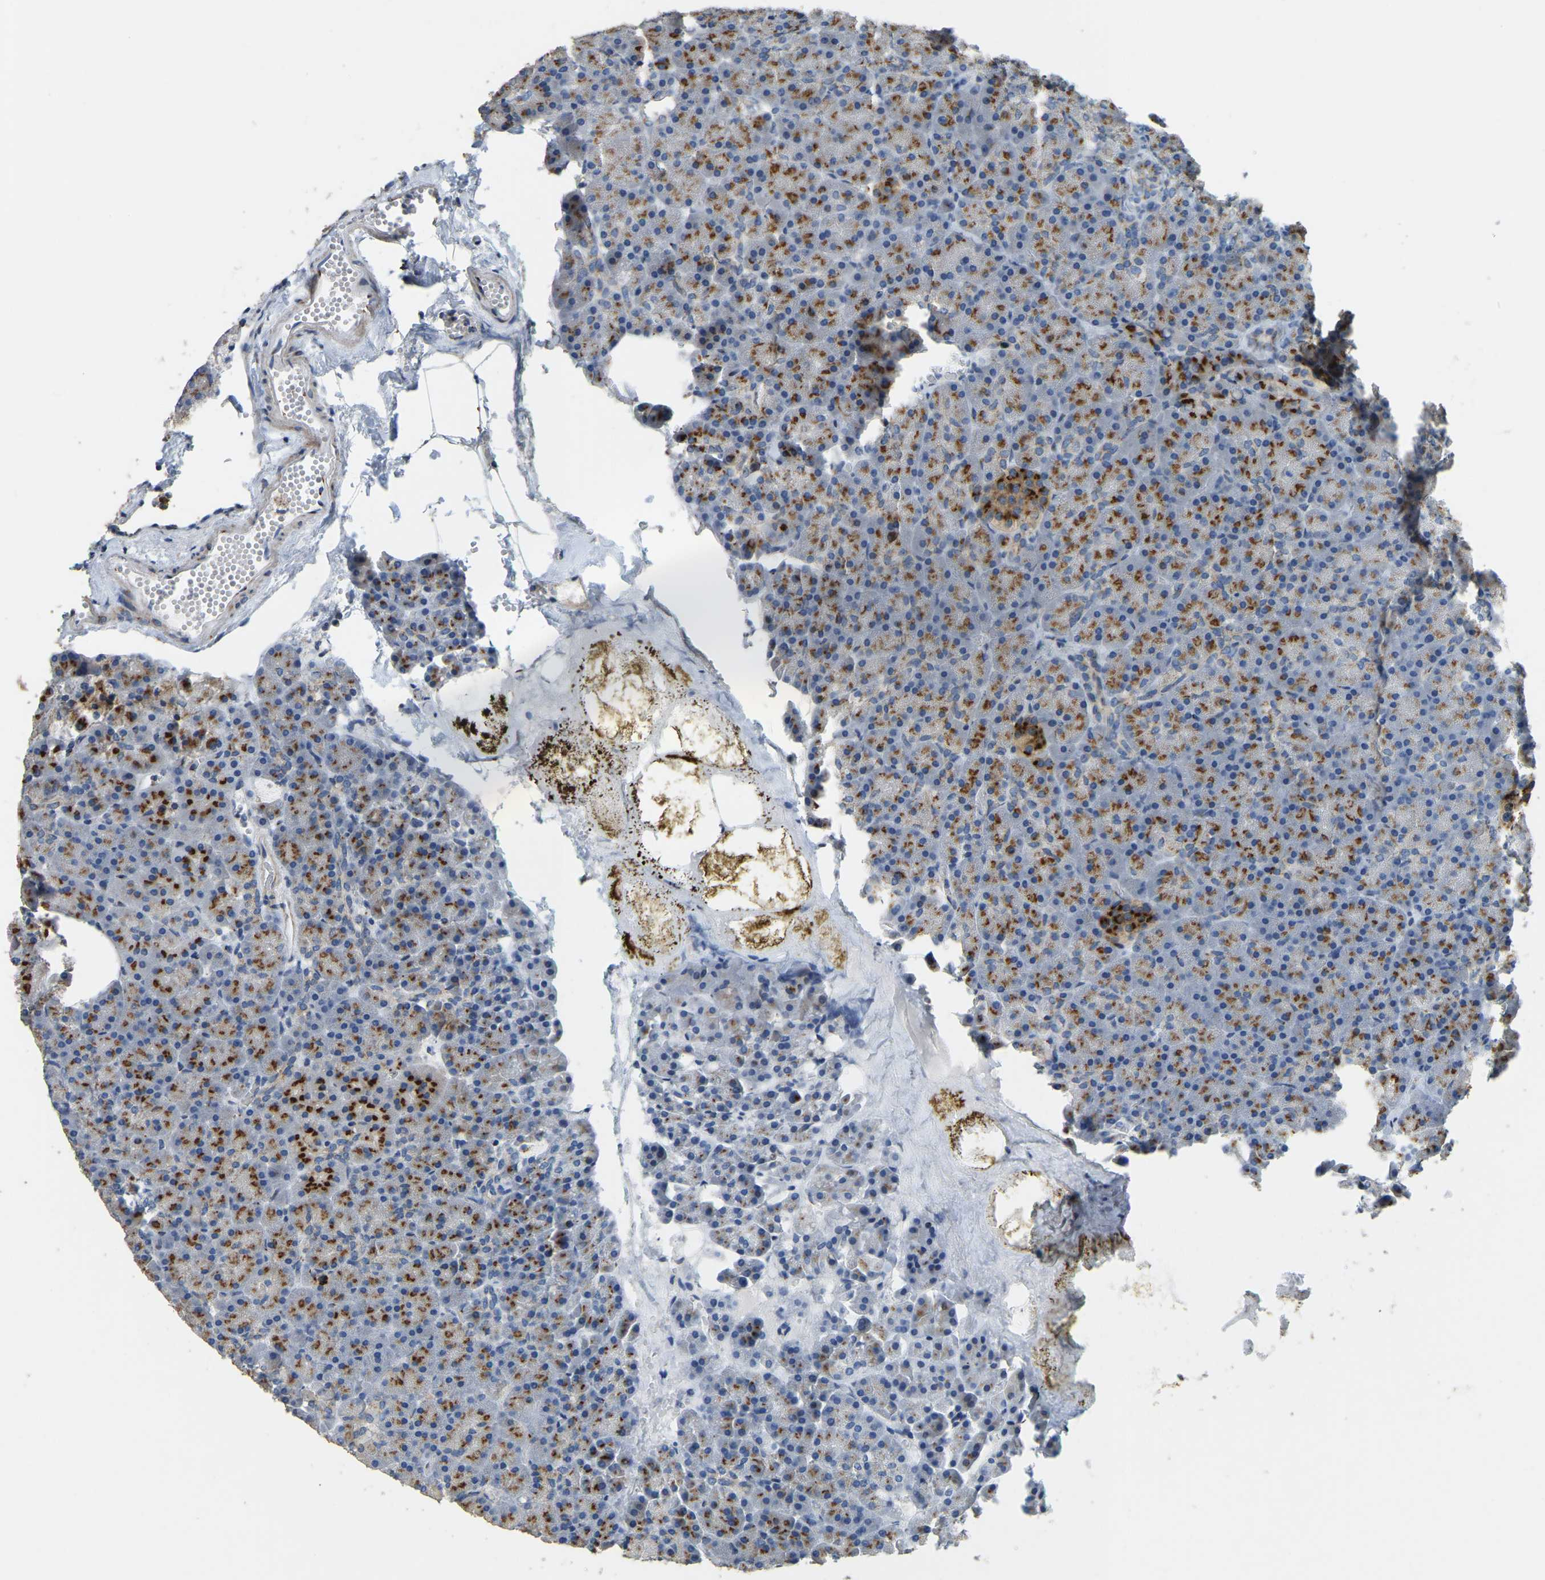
{"staining": {"intensity": "moderate", "quantity": "25%-75%", "location": "cytoplasmic/membranous"}, "tissue": "pancreas", "cell_type": "Exocrine glandular cells", "image_type": "normal", "snomed": [{"axis": "morphology", "description": "Normal tissue, NOS"}, {"axis": "morphology", "description": "Carcinoid, malignant, NOS"}, {"axis": "topography", "description": "Pancreas"}], "caption": "Pancreas stained for a protein (brown) displays moderate cytoplasmic/membranous positive staining in about 25%-75% of exocrine glandular cells.", "gene": "FAM174A", "patient": {"sex": "female", "age": 35}}